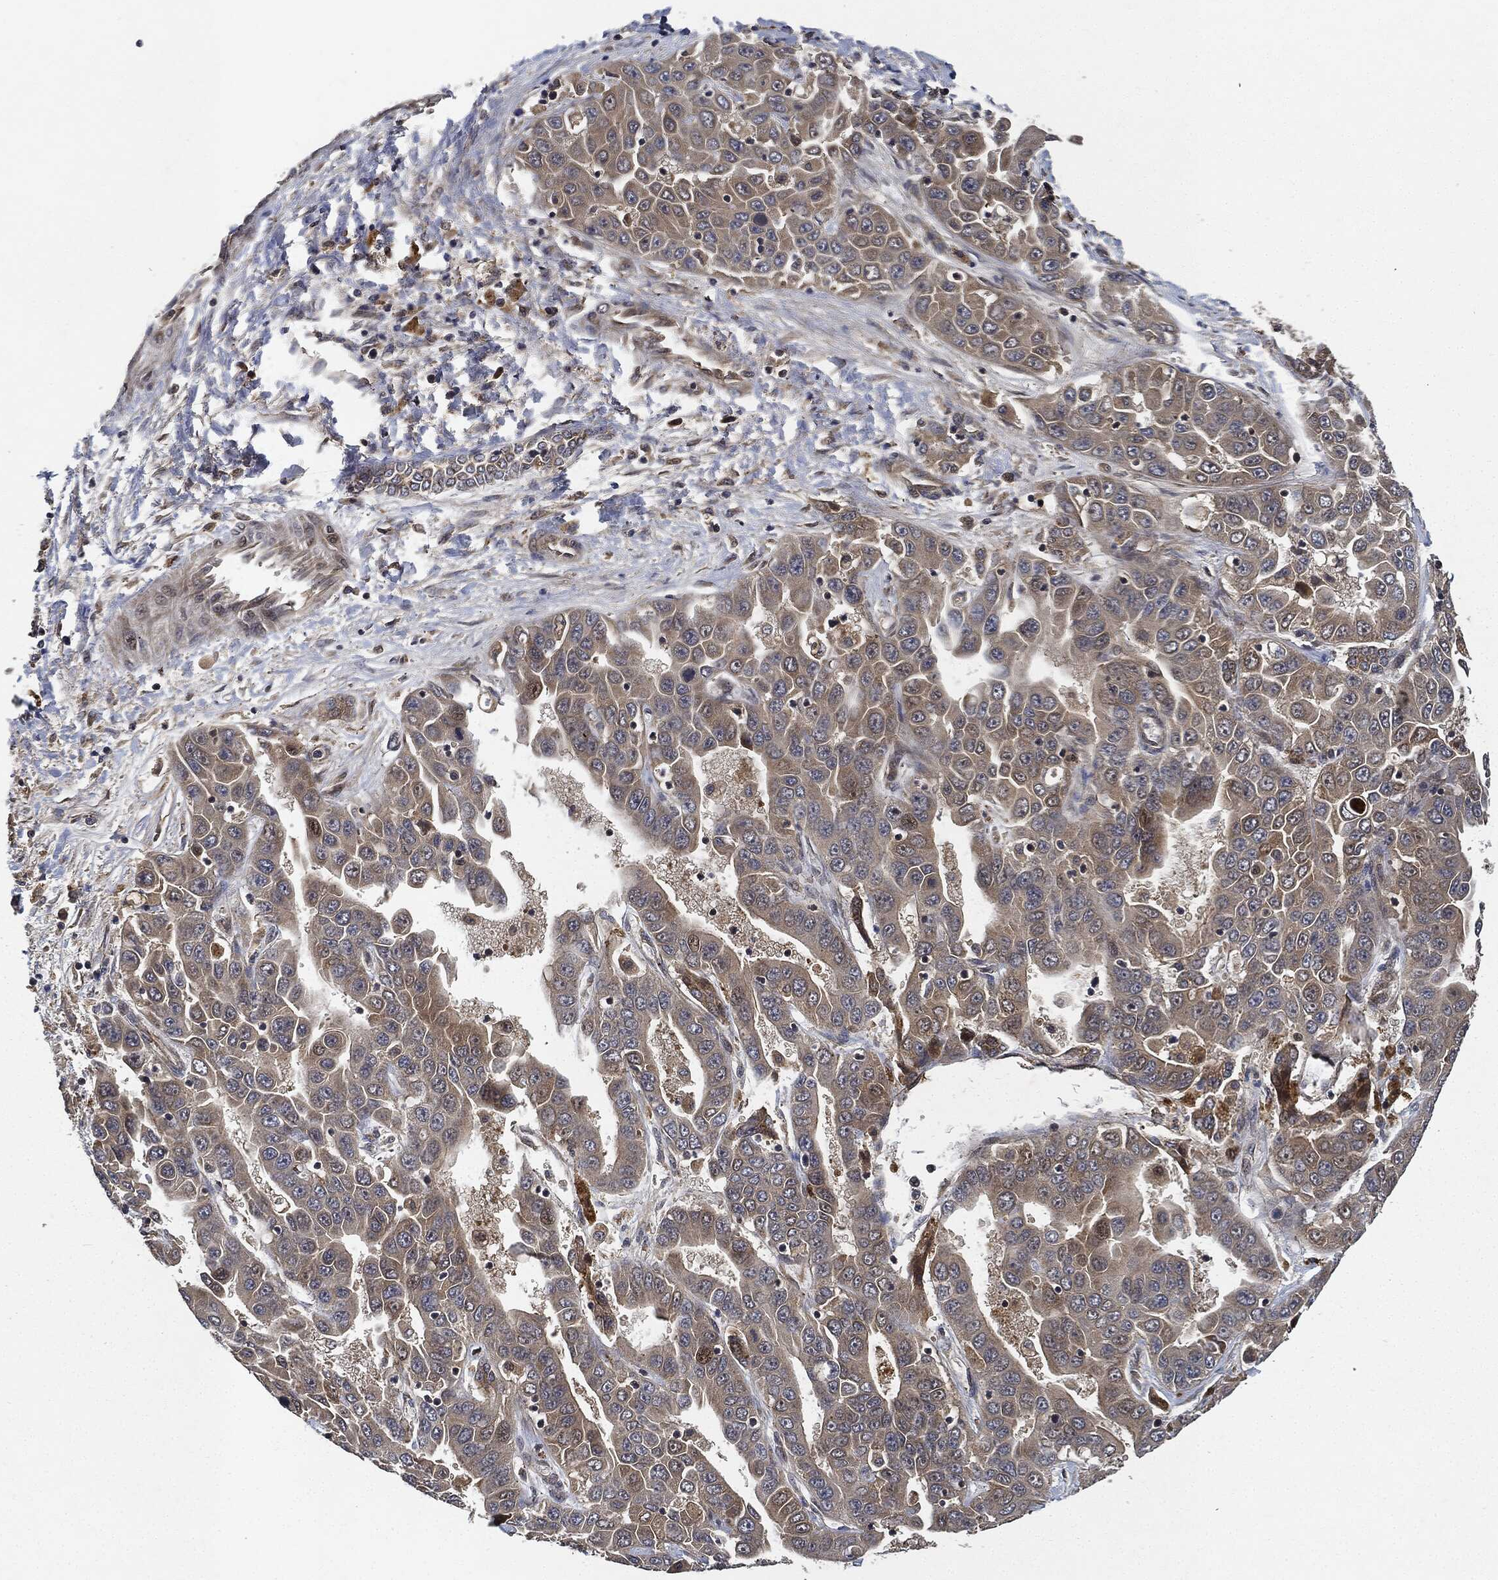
{"staining": {"intensity": "weak", "quantity": "25%-75%", "location": "cytoplasmic/membranous"}, "tissue": "liver cancer", "cell_type": "Tumor cells", "image_type": "cancer", "snomed": [{"axis": "morphology", "description": "Cholangiocarcinoma"}, {"axis": "topography", "description": "Liver"}], "caption": "IHC photomicrograph of human liver cancer (cholangiocarcinoma) stained for a protein (brown), which reveals low levels of weak cytoplasmic/membranous expression in approximately 25%-75% of tumor cells.", "gene": "MLST8", "patient": {"sex": "female", "age": 52}}